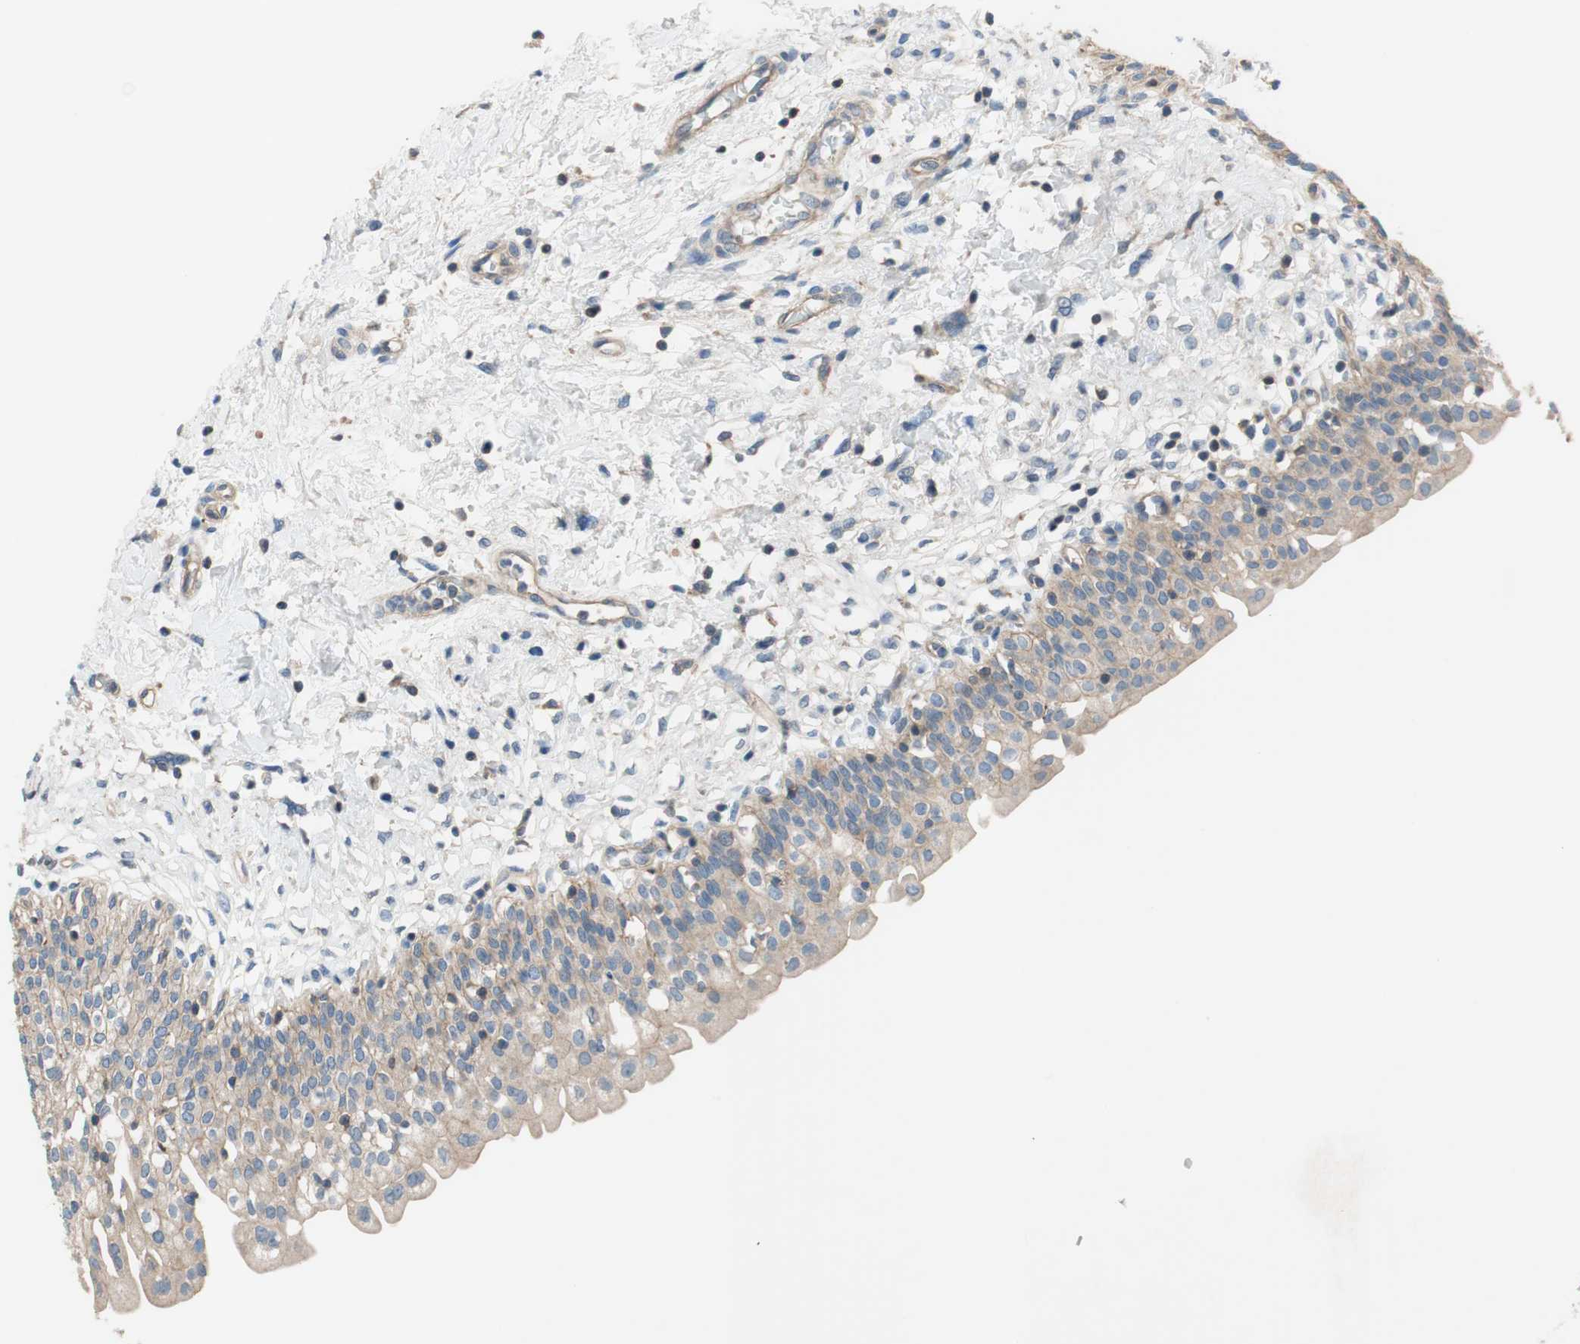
{"staining": {"intensity": "weak", "quantity": ">75%", "location": "cytoplasmic/membranous"}, "tissue": "urinary bladder", "cell_type": "Urothelial cells", "image_type": "normal", "snomed": [{"axis": "morphology", "description": "Normal tissue, NOS"}, {"axis": "topography", "description": "Urinary bladder"}], "caption": "Urinary bladder stained with DAB (3,3'-diaminobenzidine) IHC demonstrates low levels of weak cytoplasmic/membranous positivity in about >75% of urothelial cells.", "gene": "CALML3", "patient": {"sex": "male", "age": 55}}